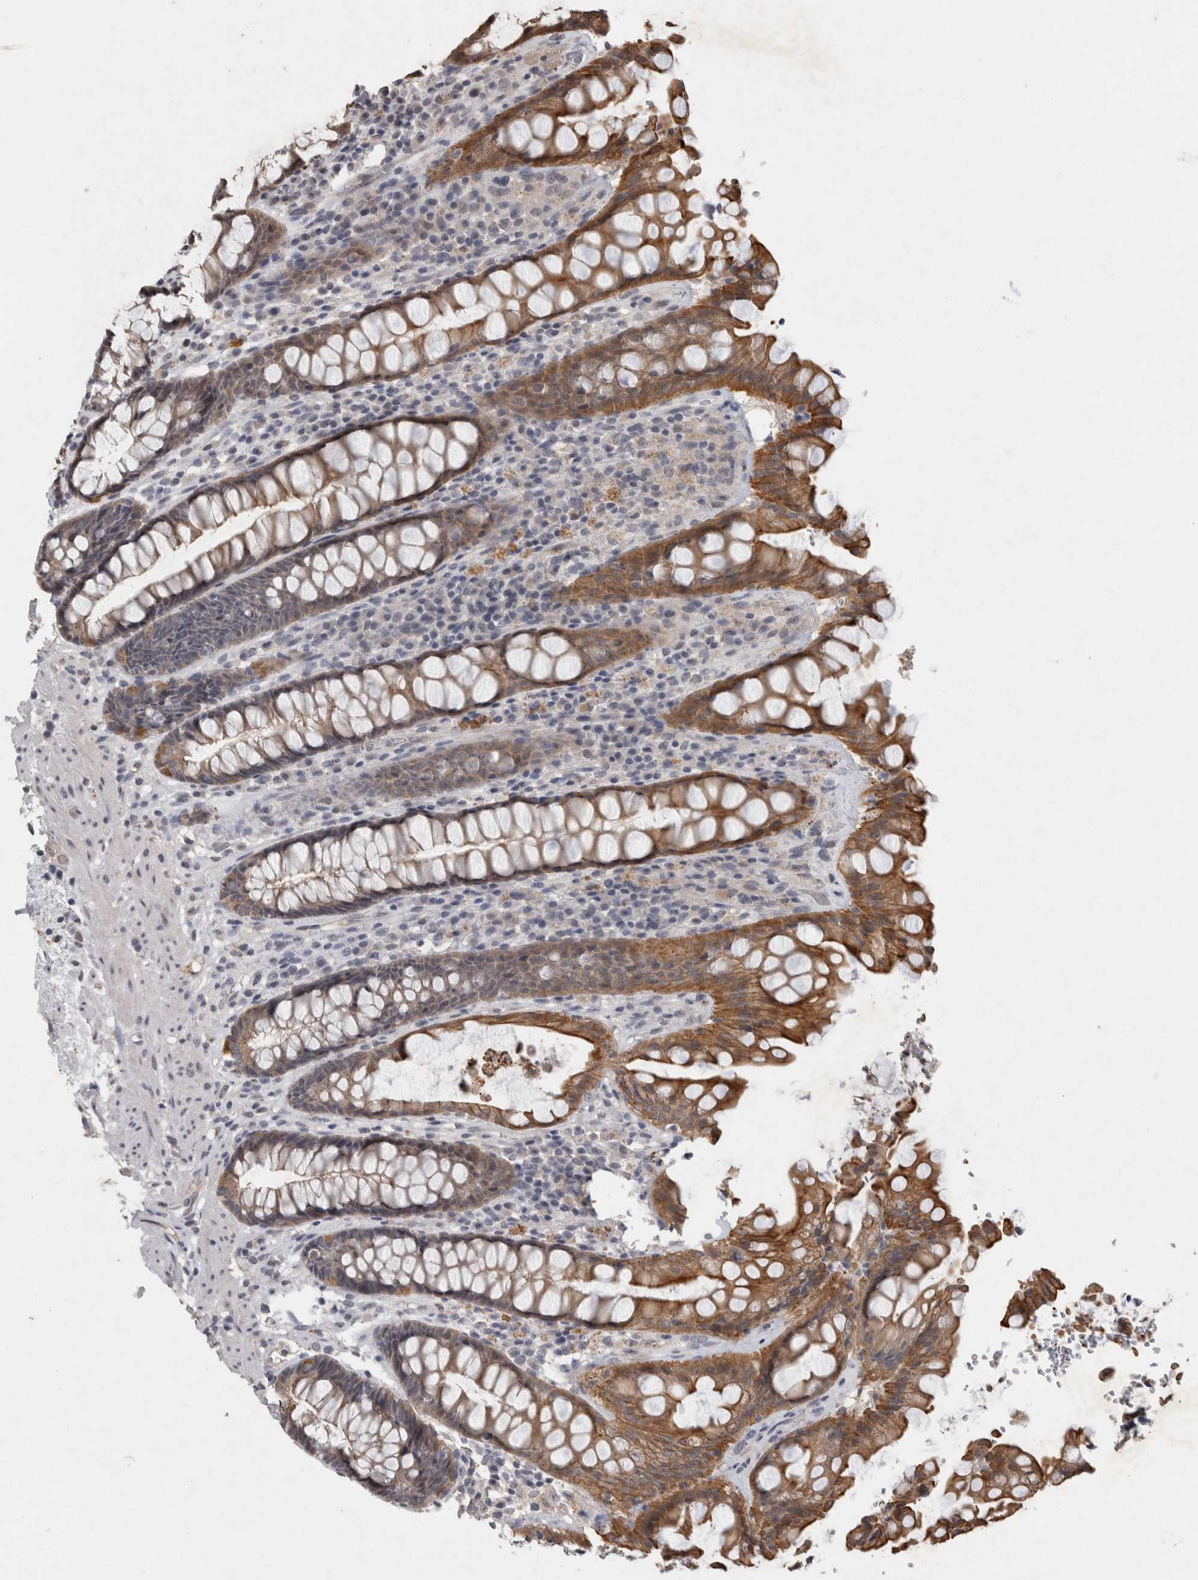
{"staining": {"intensity": "moderate", "quantity": ">75%", "location": "cytoplasmic/membranous"}, "tissue": "rectum", "cell_type": "Glandular cells", "image_type": "normal", "snomed": [{"axis": "morphology", "description": "Normal tissue, NOS"}, {"axis": "topography", "description": "Rectum"}], "caption": "Normal rectum reveals moderate cytoplasmic/membranous positivity in approximately >75% of glandular cells The staining is performed using DAB (3,3'-diaminobenzidine) brown chromogen to label protein expression. The nuclei are counter-stained blue using hematoxylin..", "gene": "RHPN1", "patient": {"sex": "male", "age": 64}}